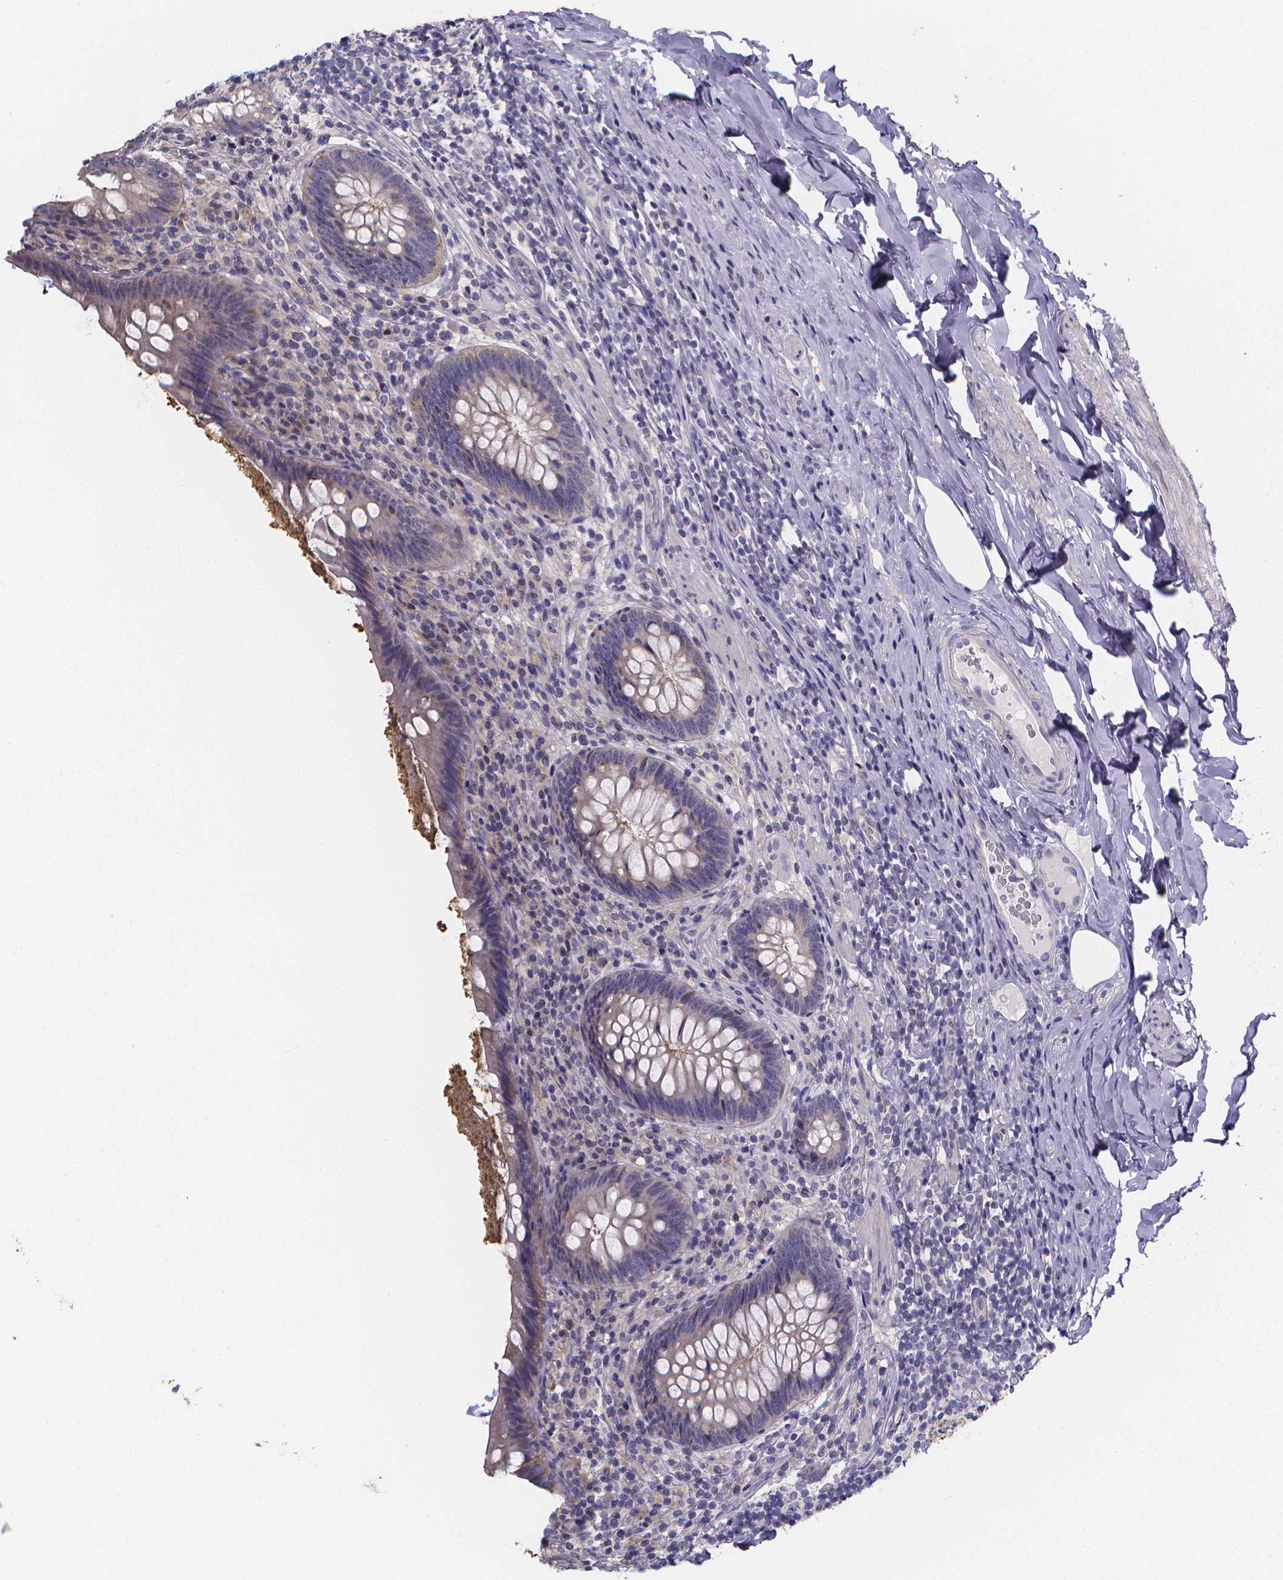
{"staining": {"intensity": "weak", "quantity": "<25%", "location": "cytoplasmic/membranous"}, "tissue": "appendix", "cell_type": "Glandular cells", "image_type": "normal", "snomed": [{"axis": "morphology", "description": "Normal tissue, NOS"}, {"axis": "topography", "description": "Appendix"}], "caption": "This is an IHC histopathology image of unremarkable appendix. There is no expression in glandular cells.", "gene": "PAH", "patient": {"sex": "male", "age": 47}}